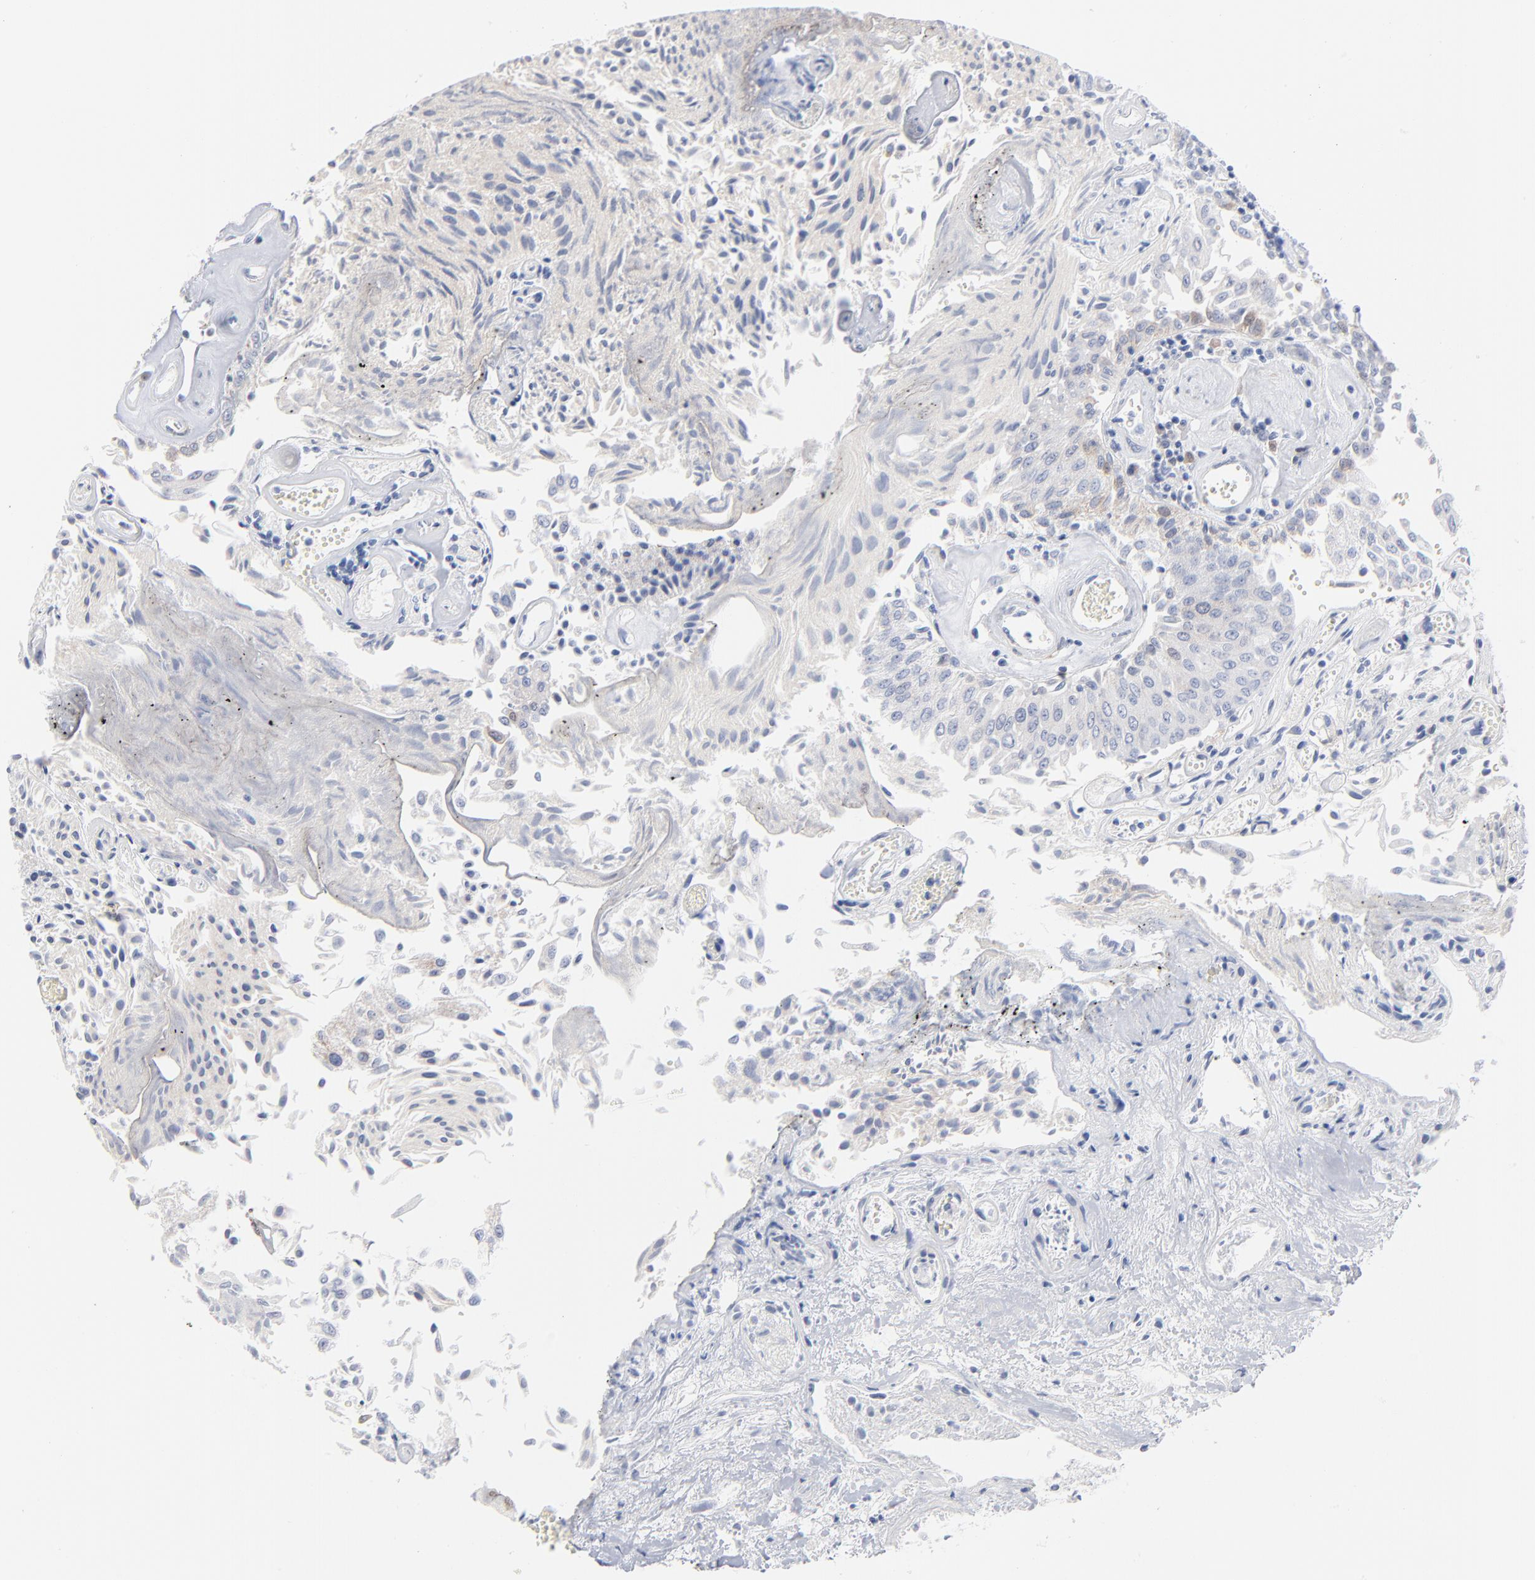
{"staining": {"intensity": "negative", "quantity": "none", "location": "none"}, "tissue": "urothelial cancer", "cell_type": "Tumor cells", "image_type": "cancer", "snomed": [{"axis": "morphology", "description": "Urothelial carcinoma, Low grade"}, {"axis": "topography", "description": "Urinary bladder"}], "caption": "This is an immunohistochemistry (IHC) histopathology image of urothelial cancer. There is no positivity in tumor cells.", "gene": "CHCHD10", "patient": {"sex": "male", "age": 86}}